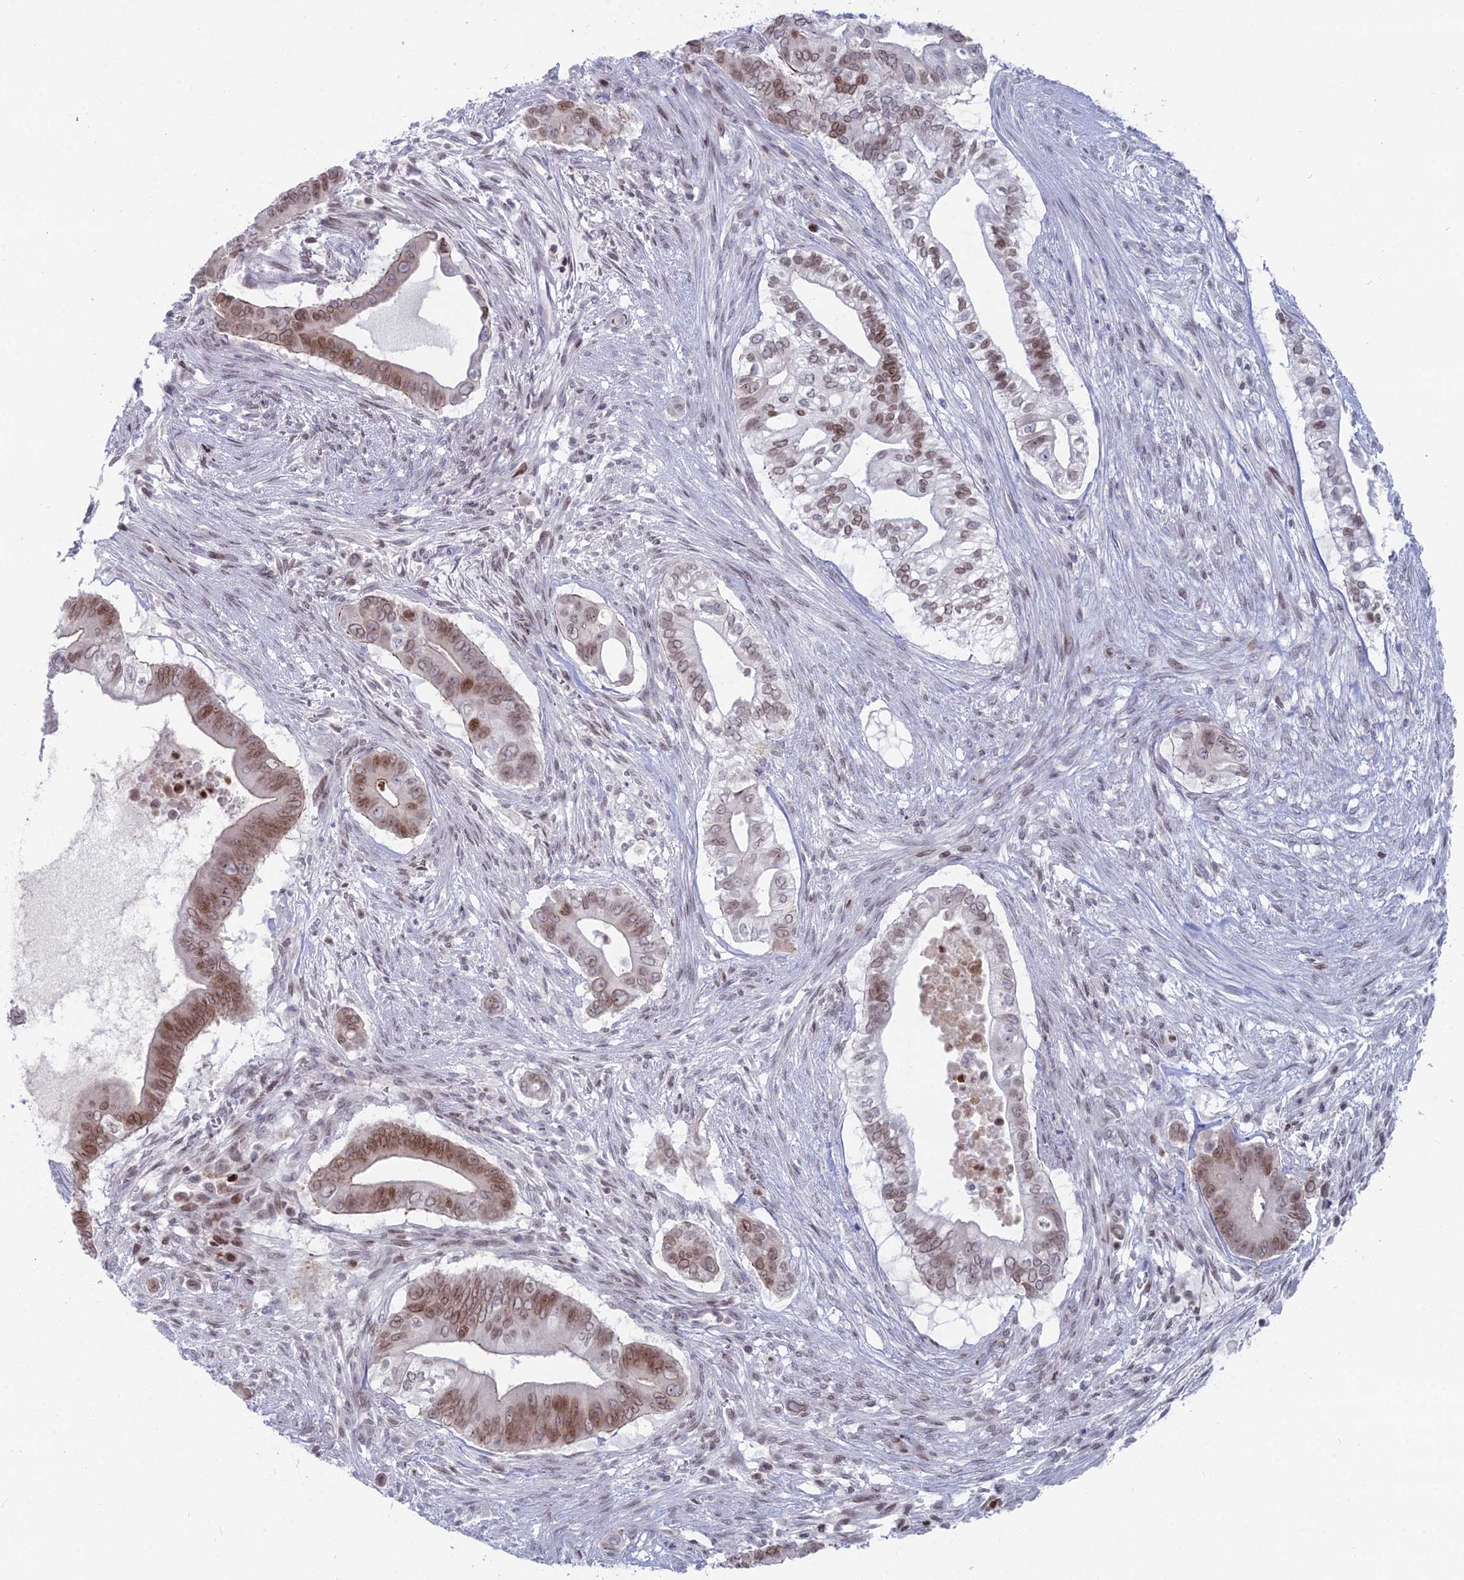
{"staining": {"intensity": "moderate", "quantity": "25%-75%", "location": "nuclear"}, "tissue": "pancreatic cancer", "cell_type": "Tumor cells", "image_type": "cancer", "snomed": [{"axis": "morphology", "description": "Adenocarcinoma, NOS"}, {"axis": "topography", "description": "Pancreas"}], "caption": "The micrograph exhibits staining of pancreatic adenocarcinoma, revealing moderate nuclear protein staining (brown color) within tumor cells.", "gene": "CERS6", "patient": {"sex": "male", "age": 68}}